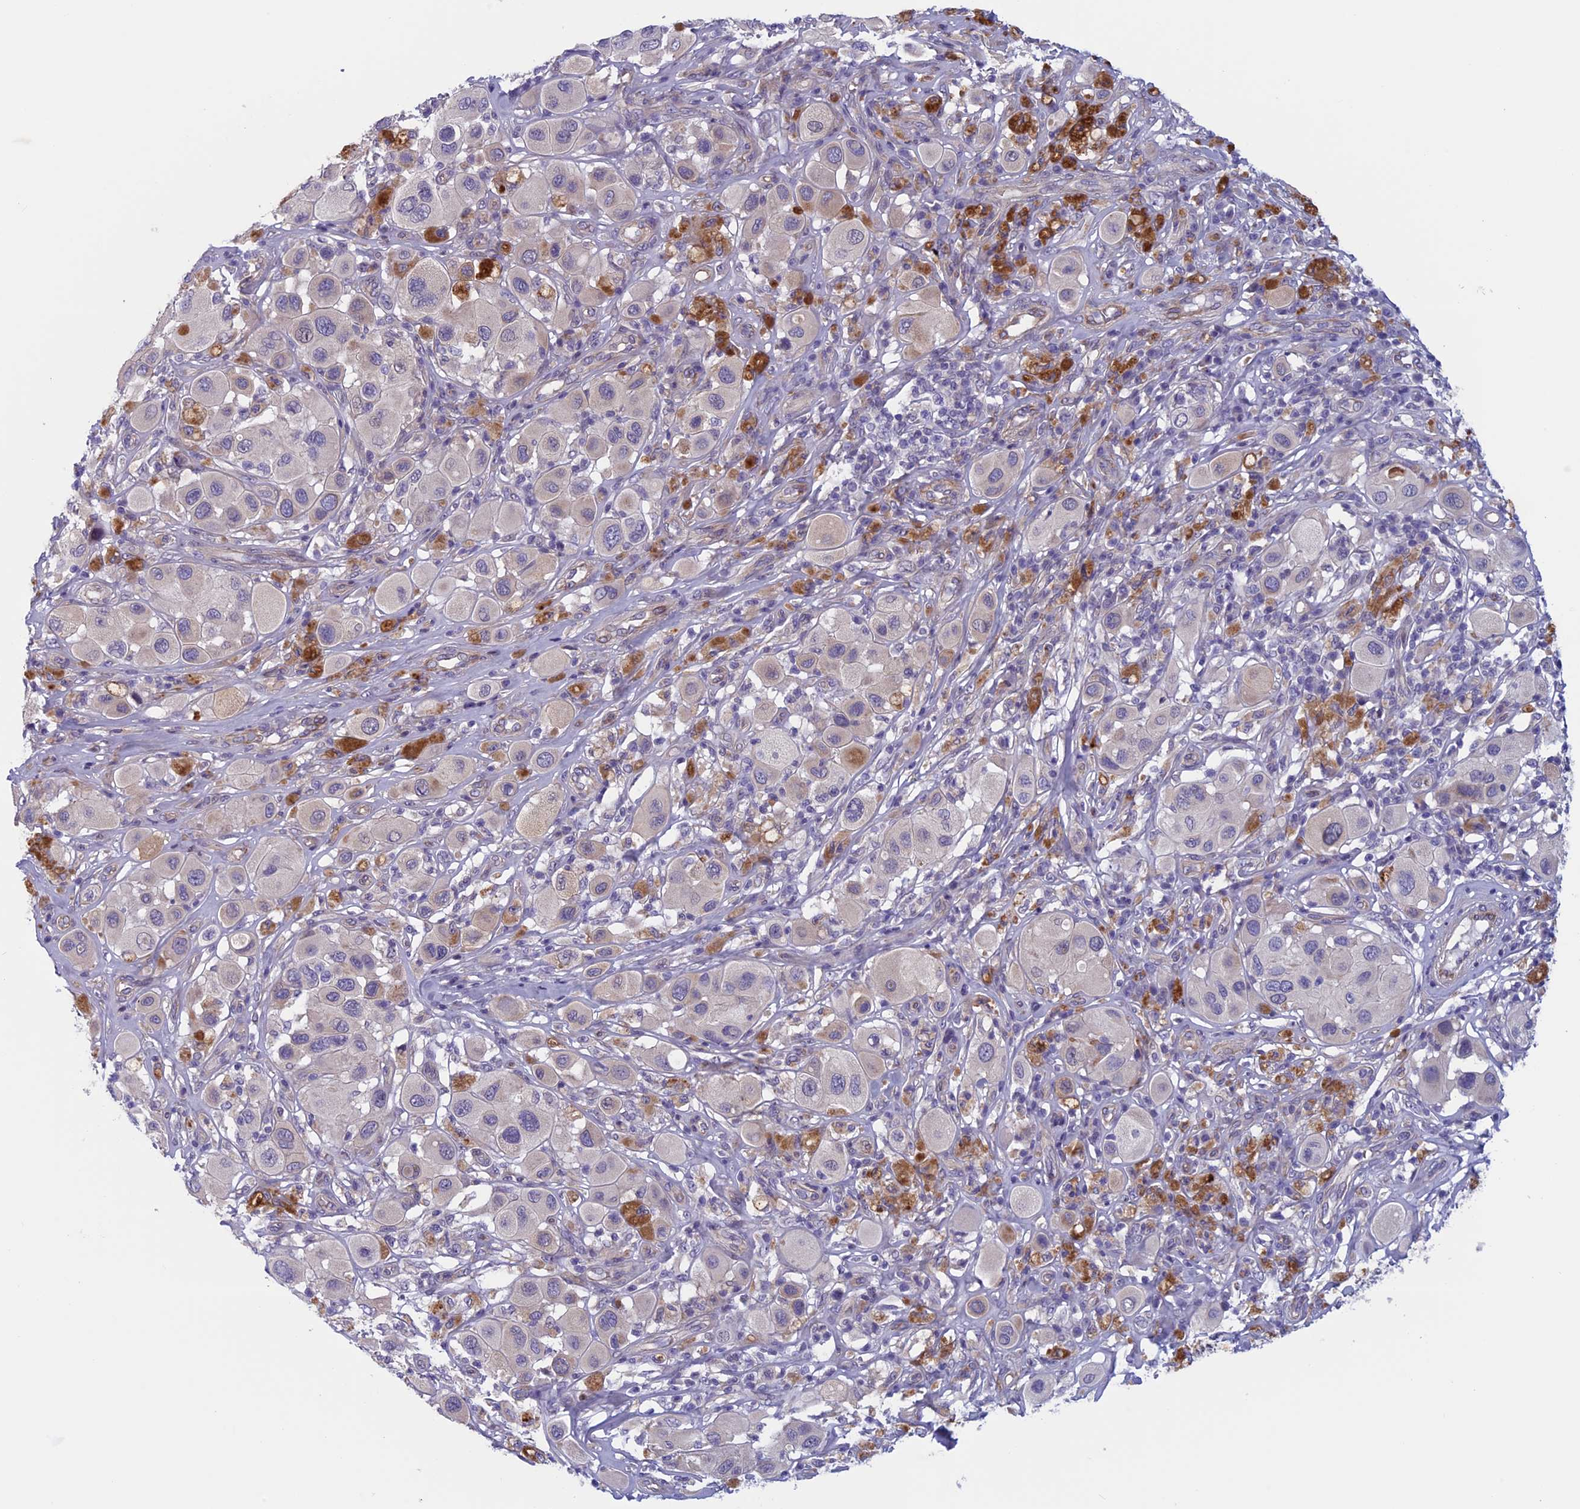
{"staining": {"intensity": "negative", "quantity": "none", "location": "none"}, "tissue": "melanoma", "cell_type": "Tumor cells", "image_type": "cancer", "snomed": [{"axis": "morphology", "description": "Malignant melanoma, Metastatic site"}, {"axis": "topography", "description": "Skin"}], "caption": "High power microscopy photomicrograph of an immunohistochemistry micrograph of malignant melanoma (metastatic site), revealing no significant expression in tumor cells.", "gene": "CNOT6L", "patient": {"sex": "male", "age": 41}}